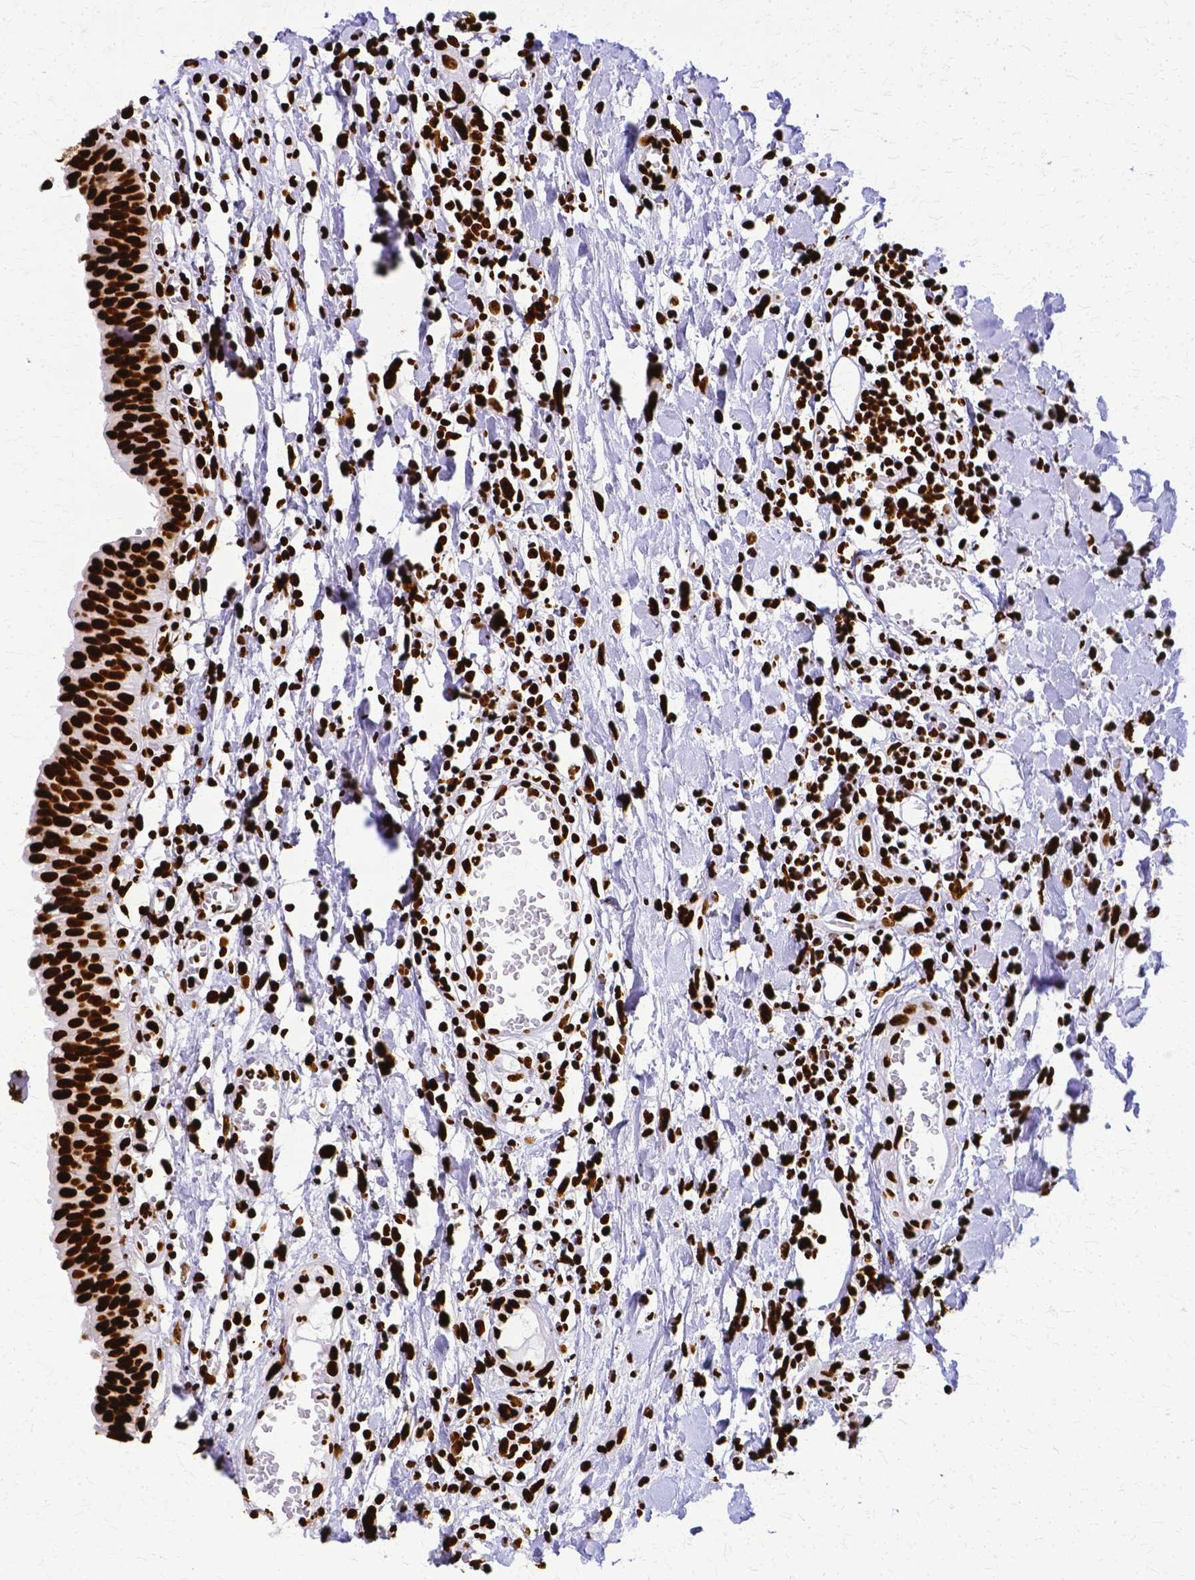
{"staining": {"intensity": "strong", "quantity": ">75%", "location": "nuclear"}, "tissue": "urinary bladder", "cell_type": "Urothelial cells", "image_type": "normal", "snomed": [{"axis": "morphology", "description": "Normal tissue, NOS"}, {"axis": "topography", "description": "Urinary bladder"}], "caption": "Strong nuclear staining for a protein is appreciated in approximately >75% of urothelial cells of unremarkable urinary bladder using immunohistochemistry (IHC).", "gene": "SFPQ", "patient": {"sex": "male", "age": 64}}